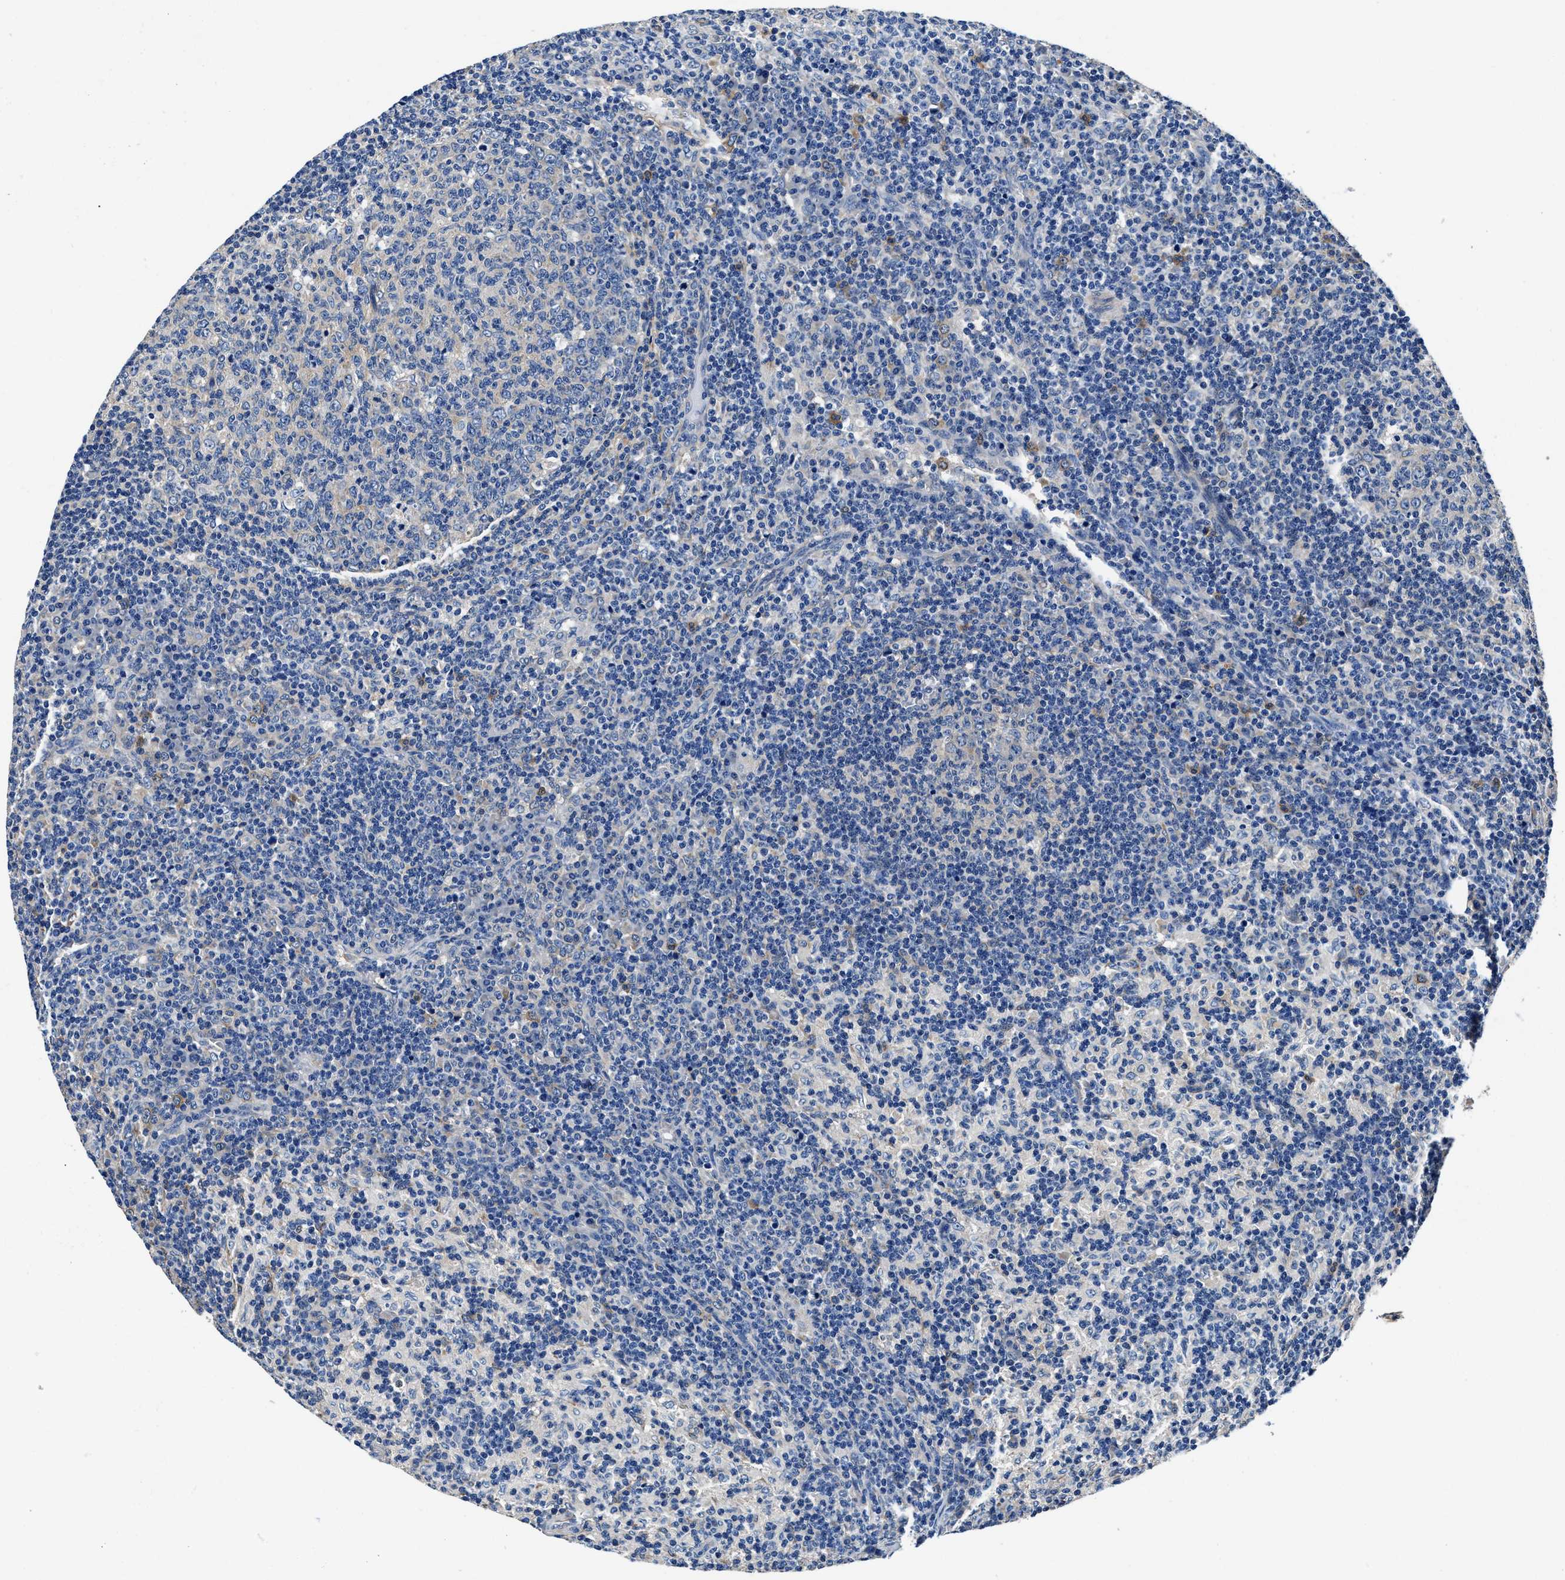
{"staining": {"intensity": "negative", "quantity": "none", "location": "none"}, "tissue": "lymph node", "cell_type": "Germinal center cells", "image_type": "normal", "snomed": [{"axis": "morphology", "description": "Normal tissue, NOS"}, {"axis": "morphology", "description": "Inflammation, NOS"}, {"axis": "topography", "description": "Lymph node"}], "caption": "Immunohistochemical staining of unremarkable lymph node shows no significant expression in germinal center cells. (DAB (3,3'-diaminobenzidine) immunohistochemistry (IHC), high magnification).", "gene": "NEU1", "patient": {"sex": "male", "age": 55}}